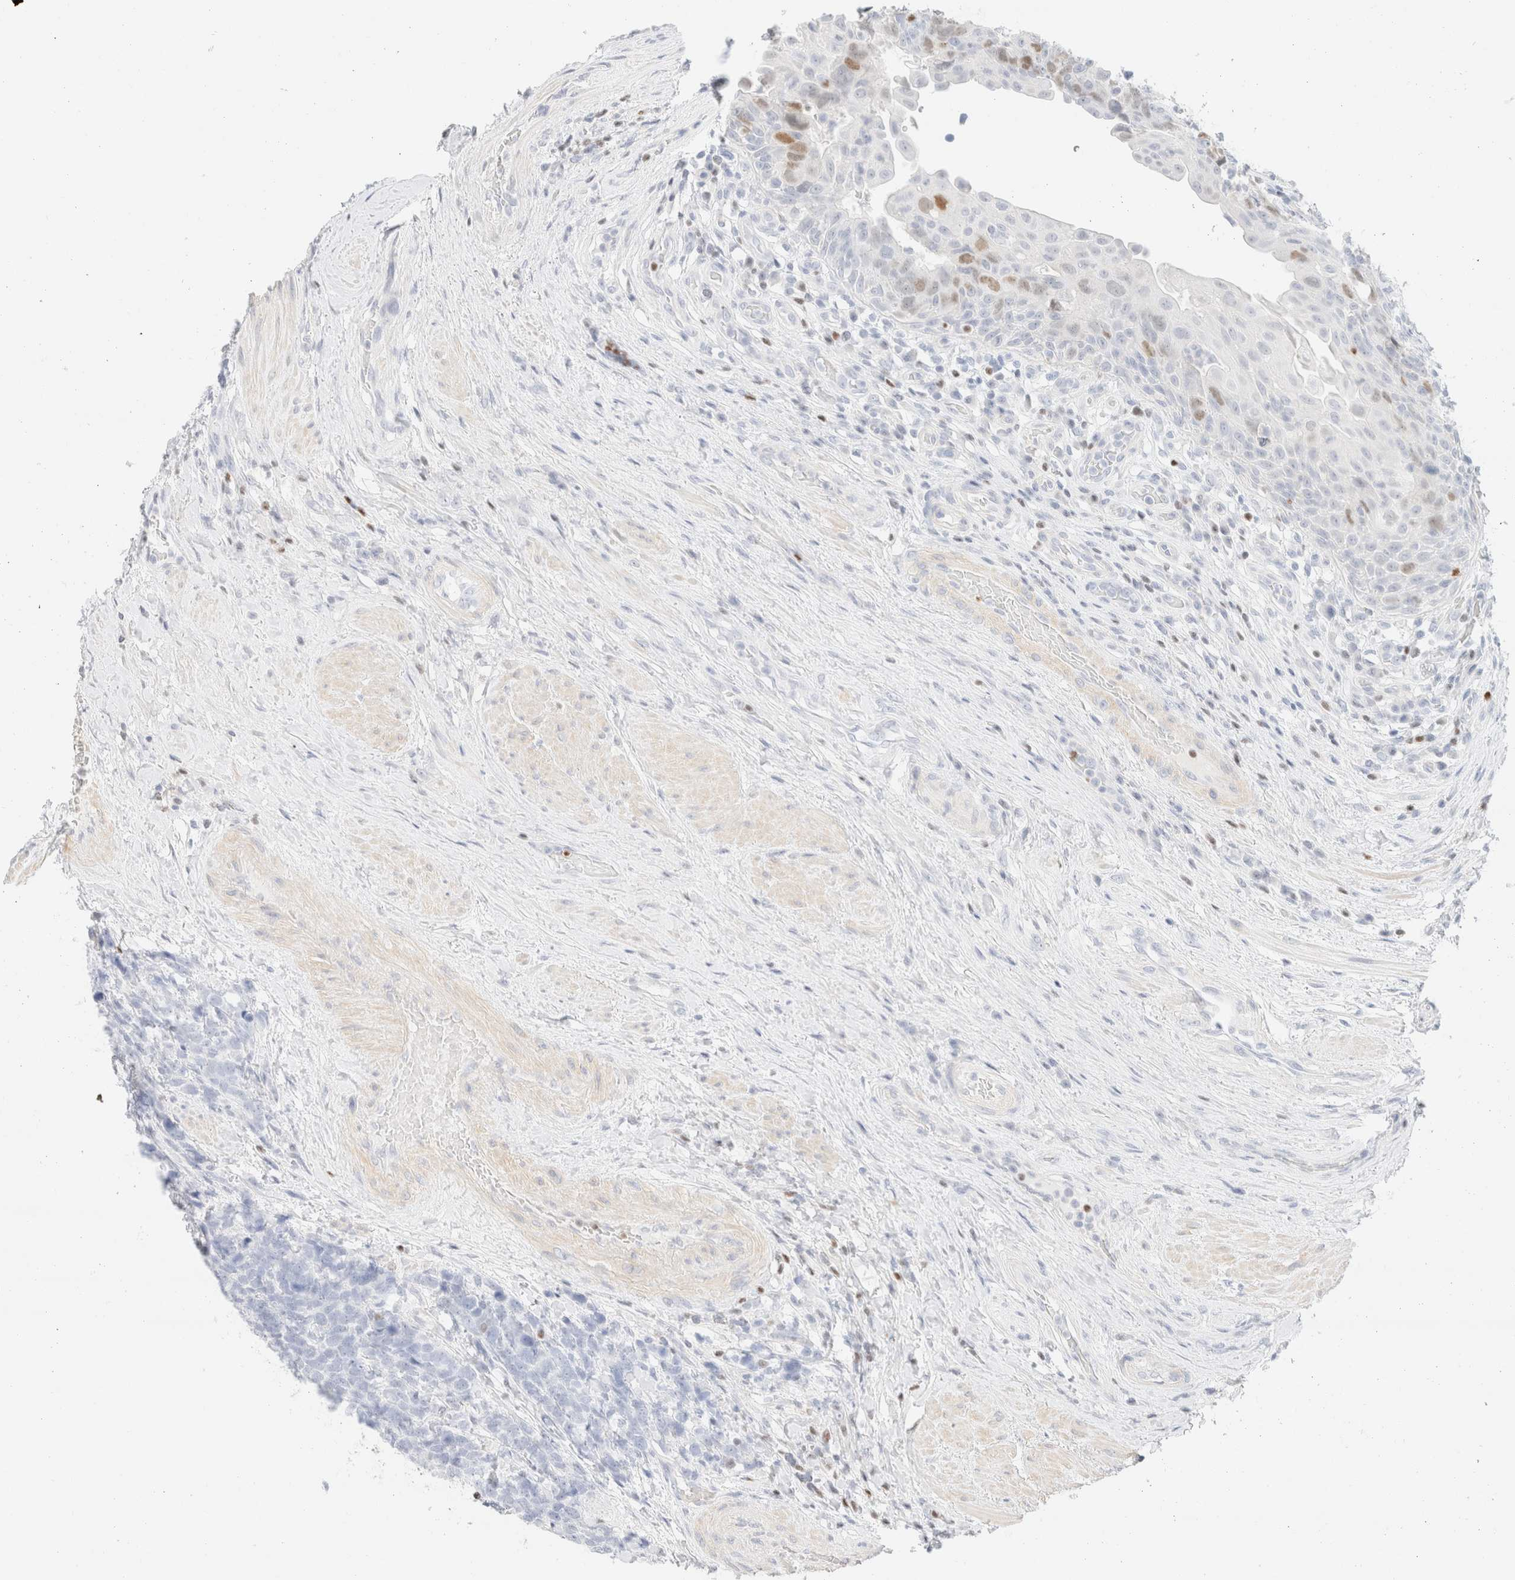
{"staining": {"intensity": "moderate", "quantity": "<25%", "location": "nuclear"}, "tissue": "urothelial cancer", "cell_type": "Tumor cells", "image_type": "cancer", "snomed": [{"axis": "morphology", "description": "Urothelial carcinoma, High grade"}, {"axis": "topography", "description": "Urinary bladder"}], "caption": "Approximately <25% of tumor cells in human urothelial carcinoma (high-grade) reveal moderate nuclear protein expression as visualized by brown immunohistochemical staining.", "gene": "IKZF3", "patient": {"sex": "female", "age": 82}}